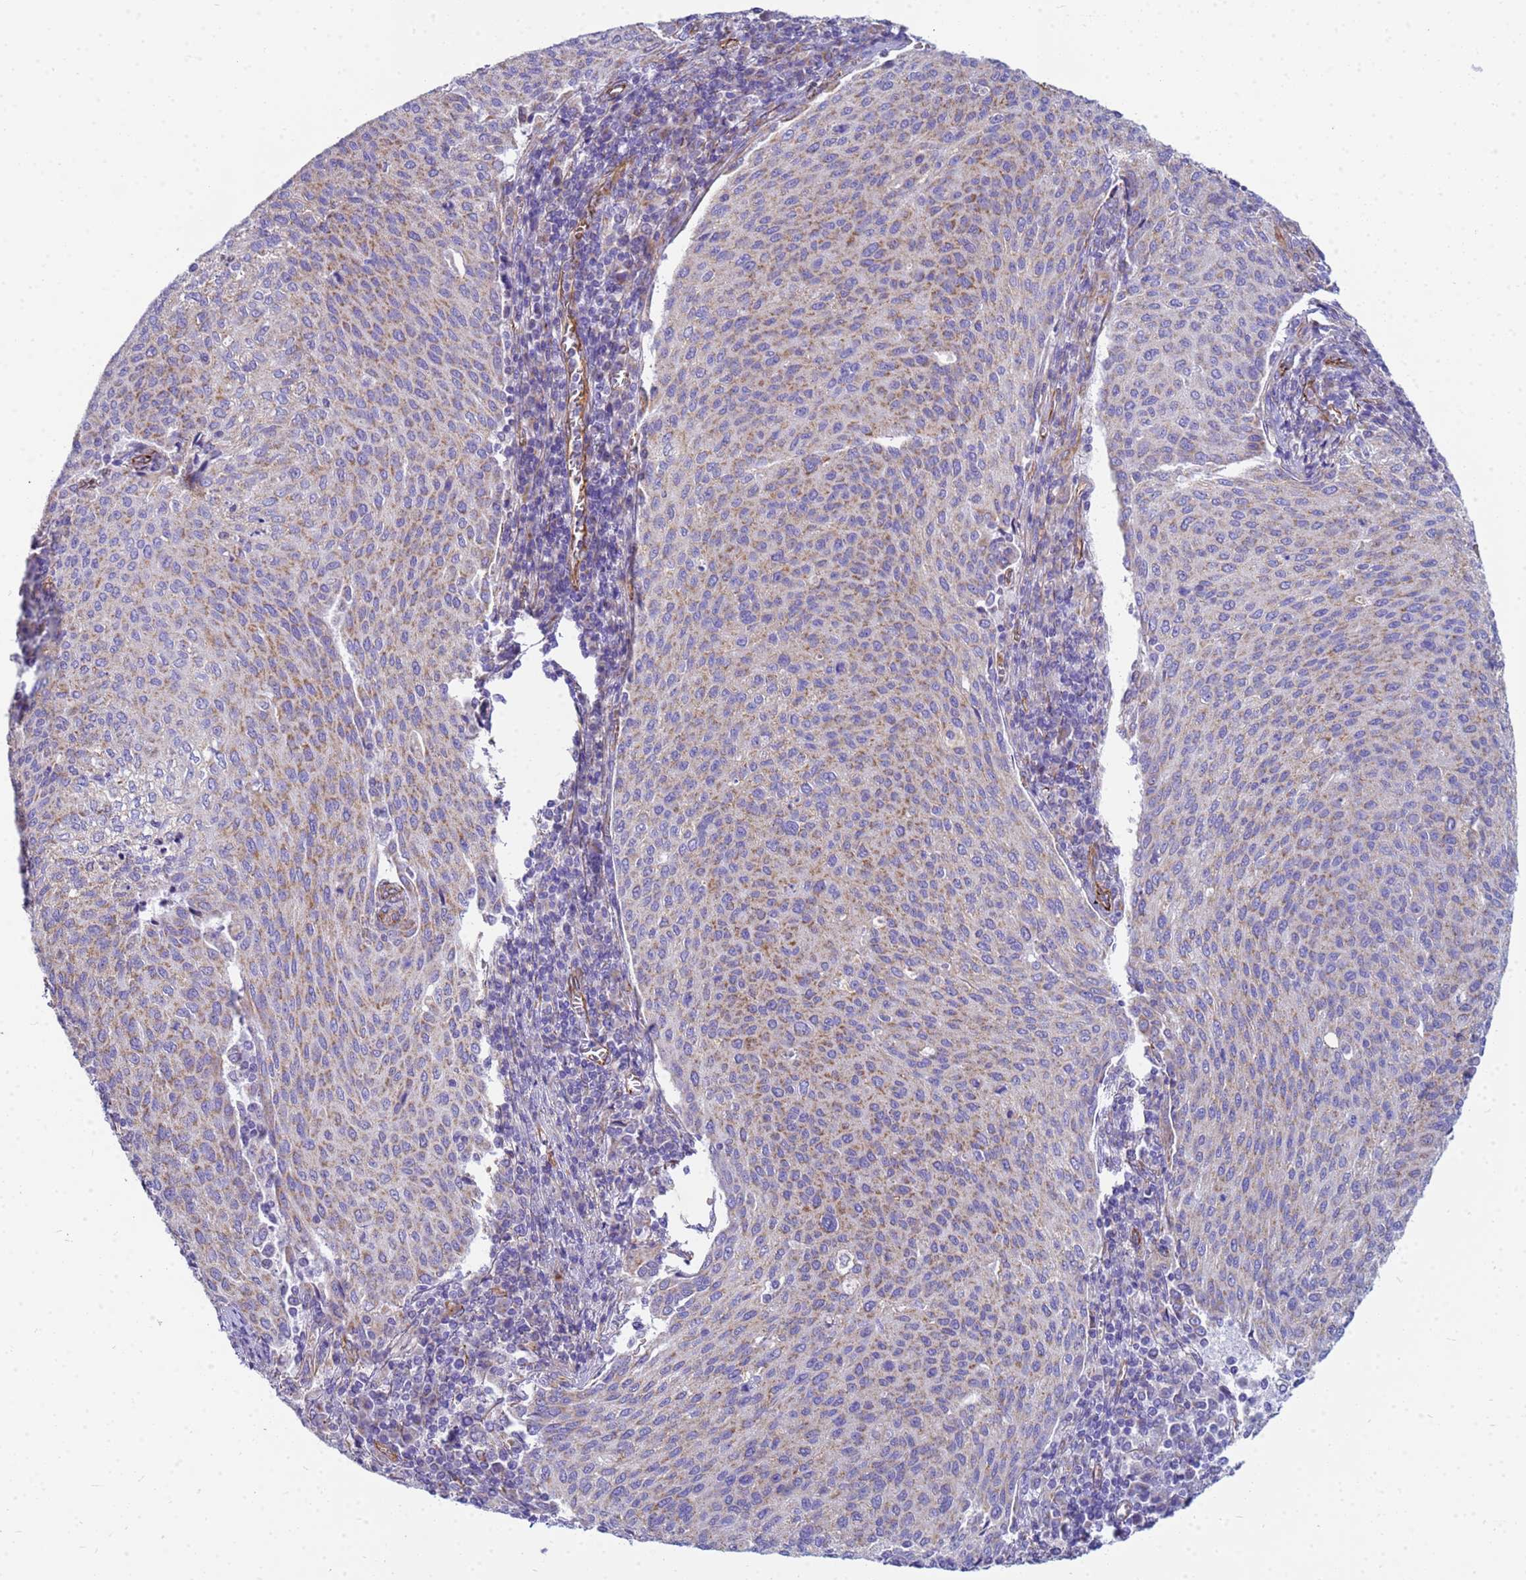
{"staining": {"intensity": "moderate", "quantity": "25%-75%", "location": "cytoplasmic/membranous"}, "tissue": "cervical cancer", "cell_type": "Tumor cells", "image_type": "cancer", "snomed": [{"axis": "morphology", "description": "Squamous cell carcinoma, NOS"}, {"axis": "topography", "description": "Cervix"}], "caption": "There is medium levels of moderate cytoplasmic/membranous expression in tumor cells of cervical cancer (squamous cell carcinoma), as demonstrated by immunohistochemical staining (brown color).", "gene": "UBXN2B", "patient": {"sex": "female", "age": 46}}